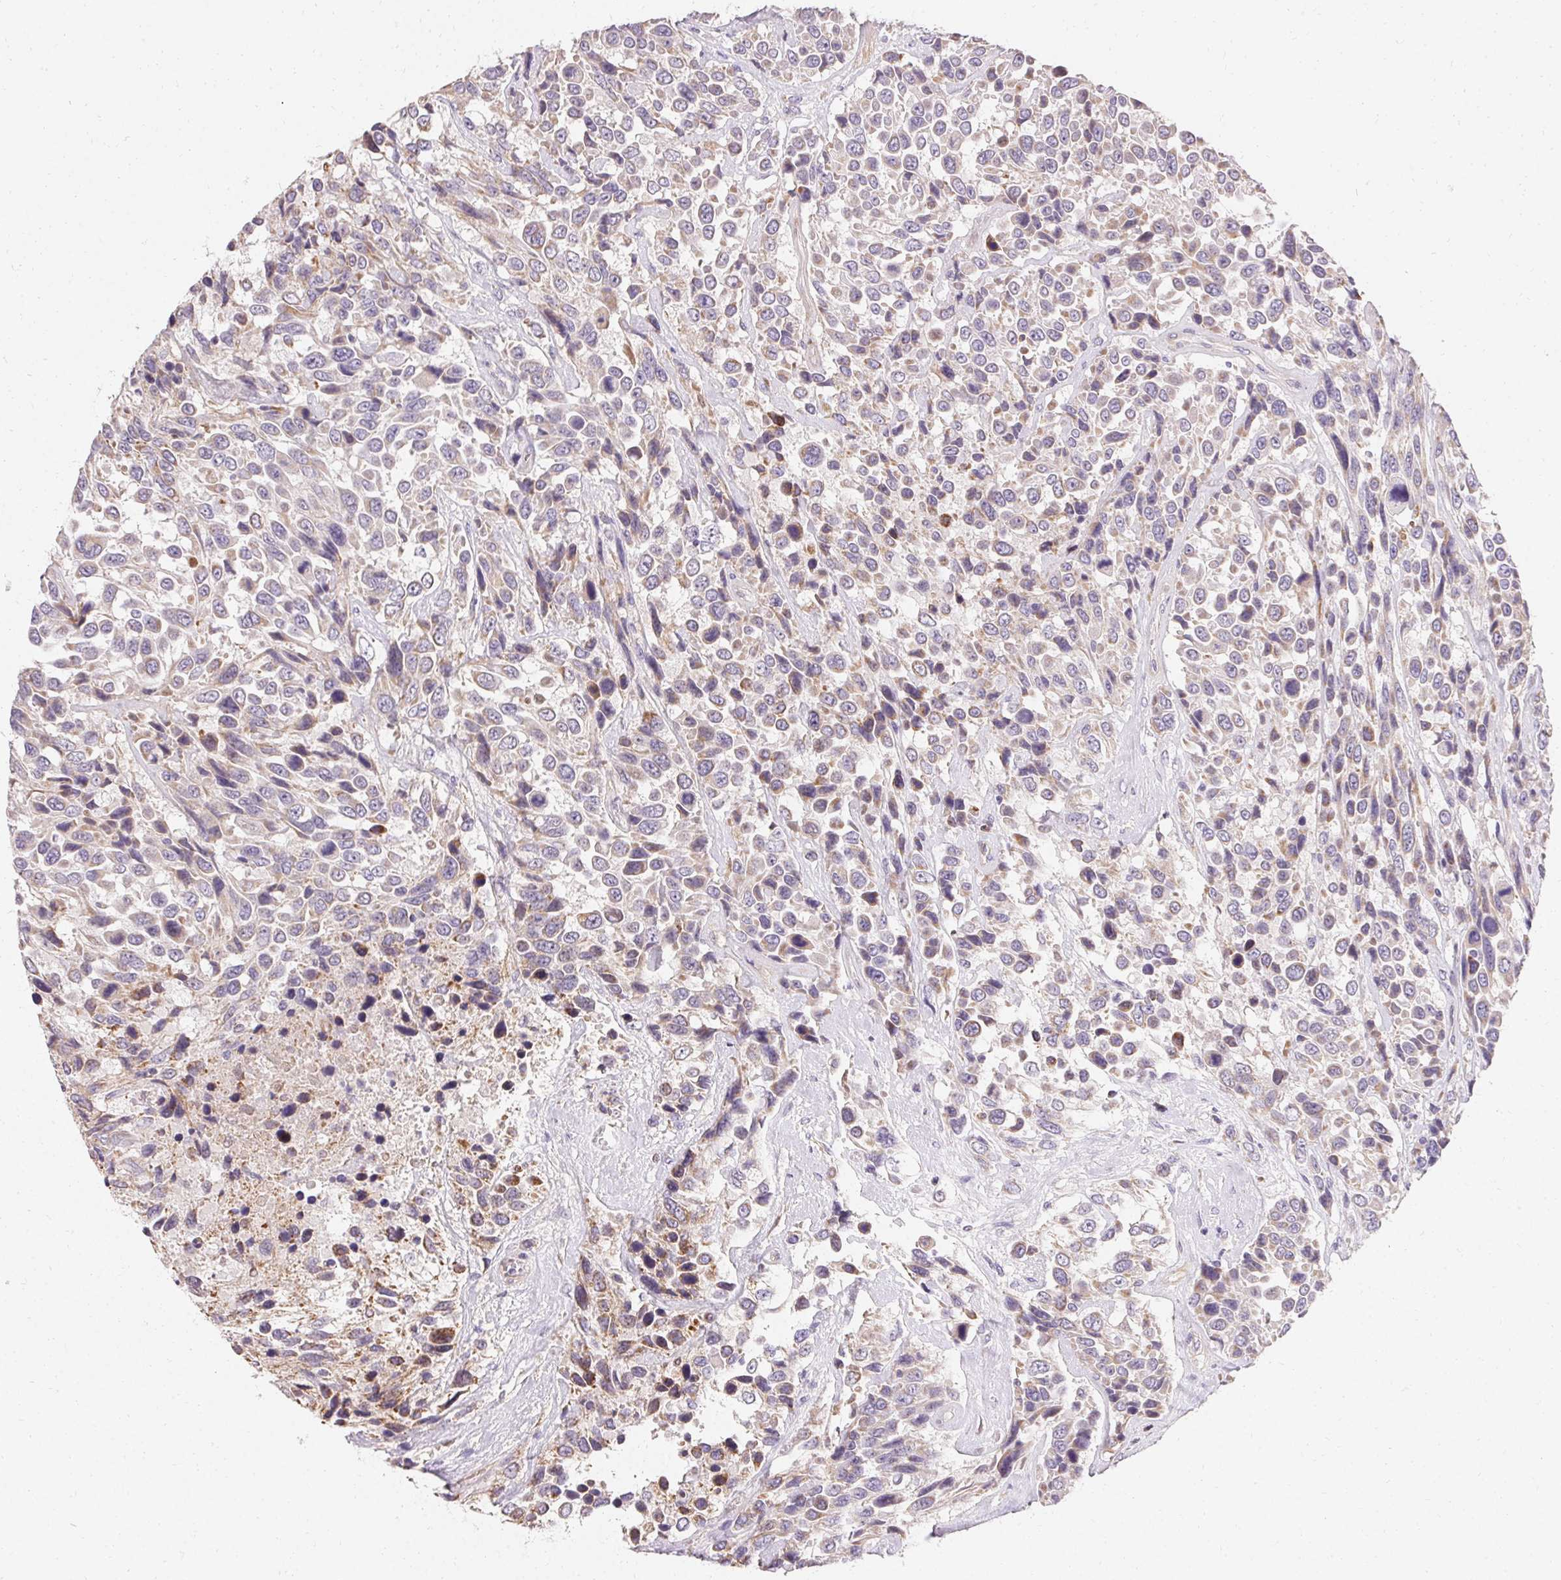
{"staining": {"intensity": "weak", "quantity": "25%-75%", "location": "cytoplasmic/membranous"}, "tissue": "urothelial cancer", "cell_type": "Tumor cells", "image_type": "cancer", "snomed": [{"axis": "morphology", "description": "Urothelial carcinoma, High grade"}, {"axis": "topography", "description": "Urinary bladder"}], "caption": "Urothelial cancer stained with a protein marker demonstrates weak staining in tumor cells.", "gene": "TRIP13", "patient": {"sex": "female", "age": 70}}